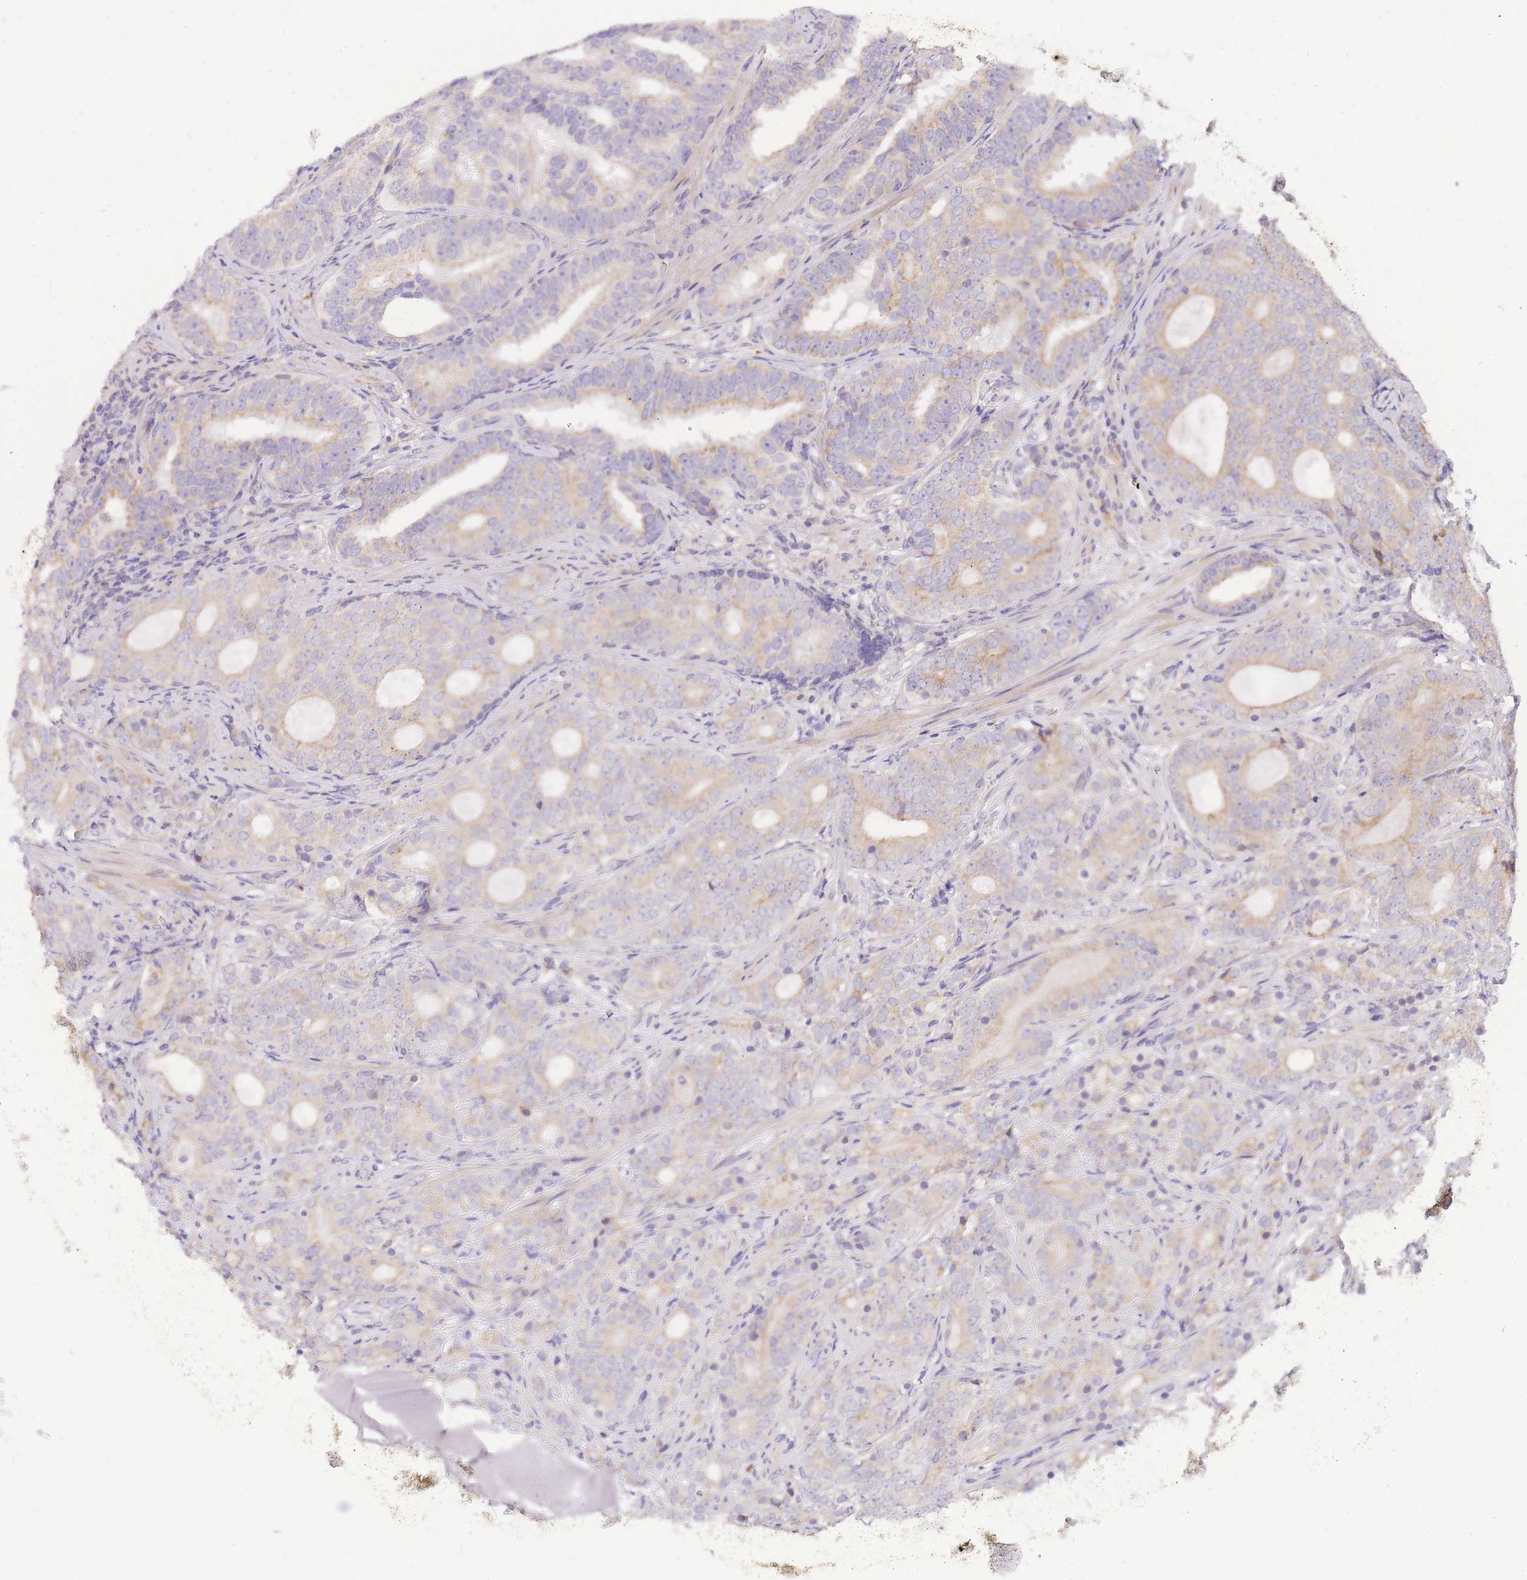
{"staining": {"intensity": "moderate", "quantity": "25%-75%", "location": "cytoplasmic/membranous"}, "tissue": "prostate cancer", "cell_type": "Tumor cells", "image_type": "cancer", "snomed": [{"axis": "morphology", "description": "Adenocarcinoma, High grade"}, {"axis": "topography", "description": "Prostate"}], "caption": "The histopathology image shows immunohistochemical staining of prostate cancer. There is moderate cytoplasmic/membranous expression is seen in about 25%-75% of tumor cells. (DAB = brown stain, brightfield microscopy at high magnification).", "gene": "TOPAZ1", "patient": {"sex": "male", "age": 64}}